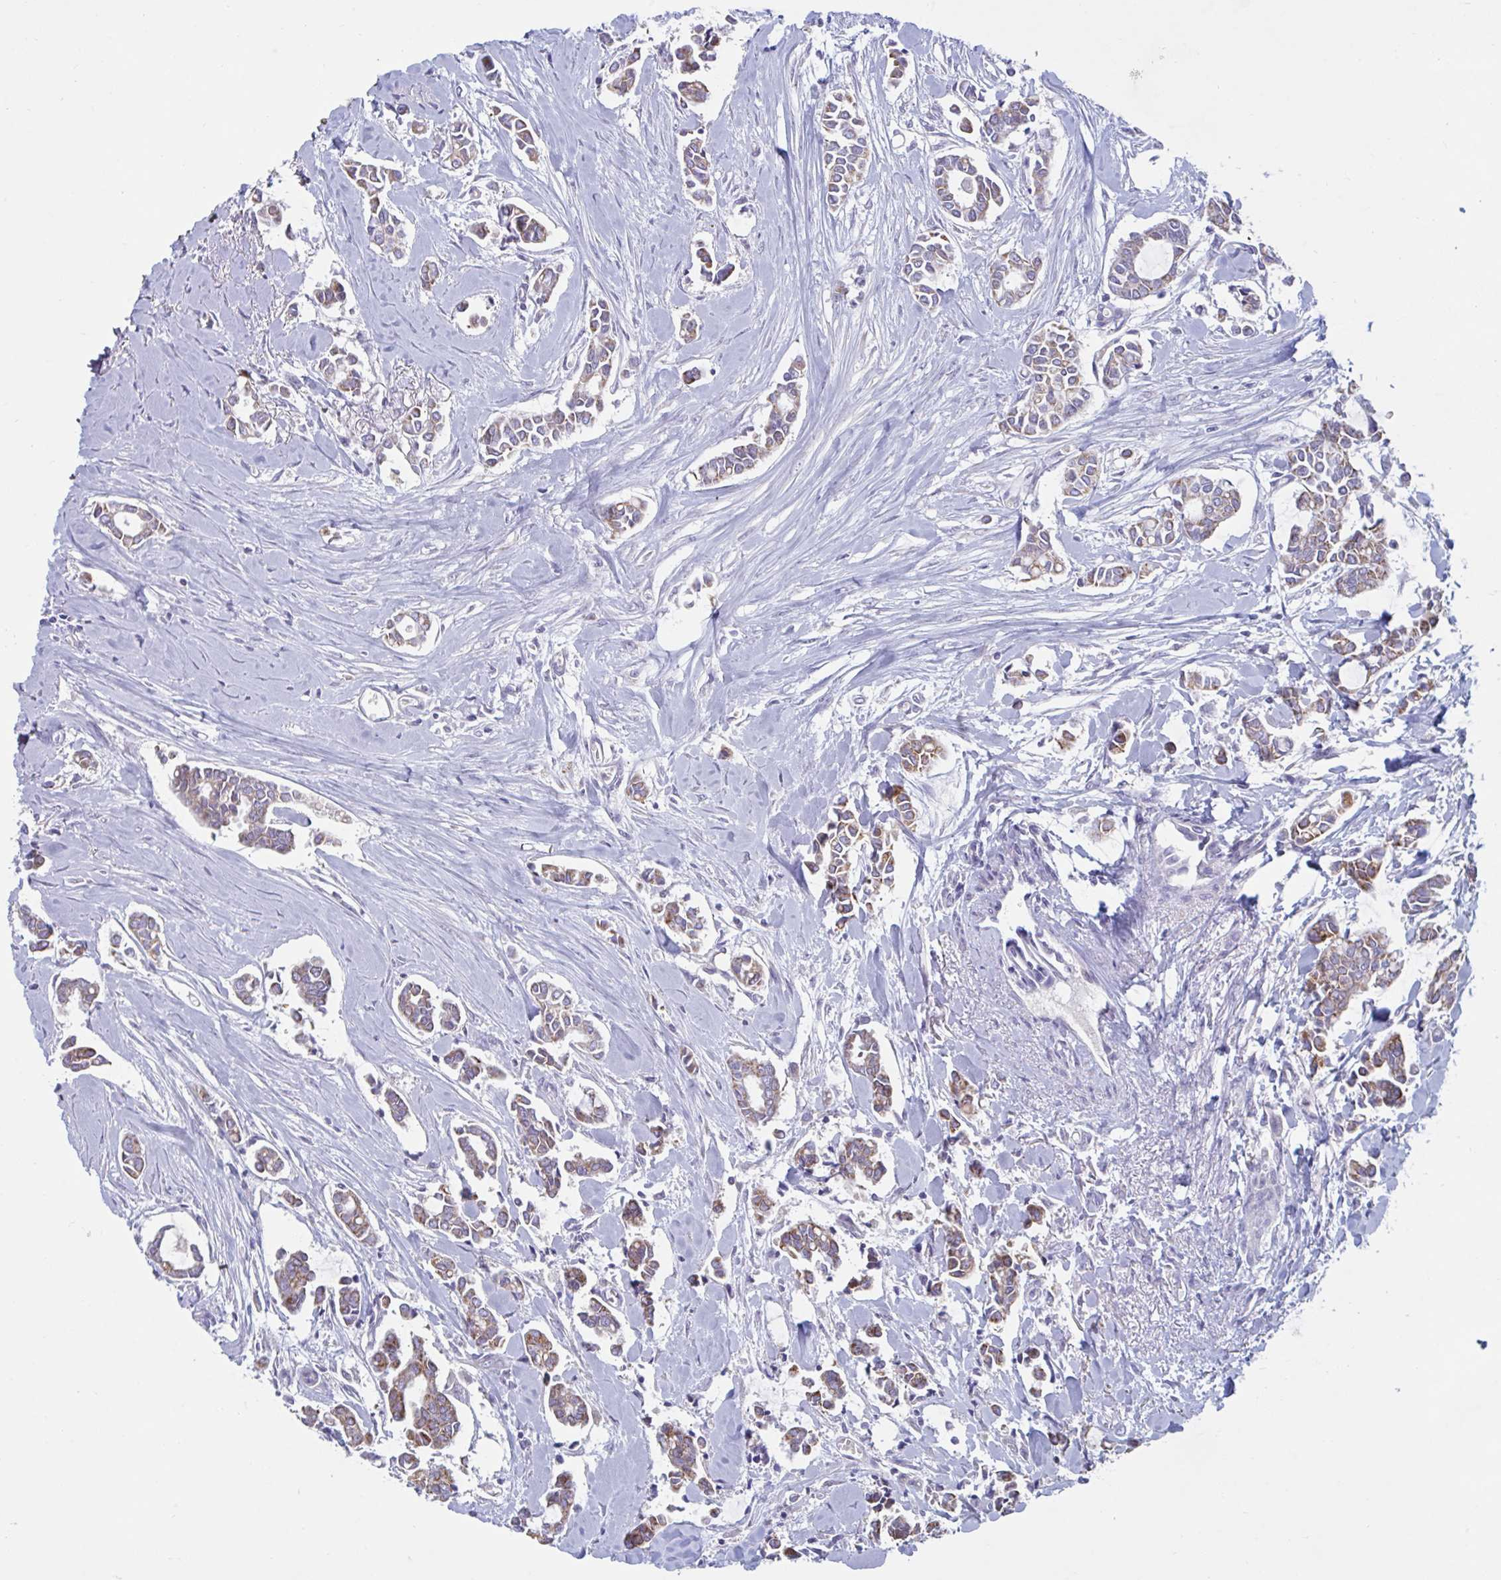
{"staining": {"intensity": "moderate", "quantity": "25%-75%", "location": "cytoplasmic/membranous"}, "tissue": "breast cancer", "cell_type": "Tumor cells", "image_type": "cancer", "snomed": [{"axis": "morphology", "description": "Duct carcinoma"}, {"axis": "topography", "description": "Breast"}], "caption": "Breast invasive ductal carcinoma stained with DAB (3,3'-diaminobenzidine) immunohistochemistry (IHC) shows medium levels of moderate cytoplasmic/membranous positivity in about 25%-75% of tumor cells. (IHC, brightfield microscopy, high magnification).", "gene": "BCAT2", "patient": {"sex": "female", "age": 84}}